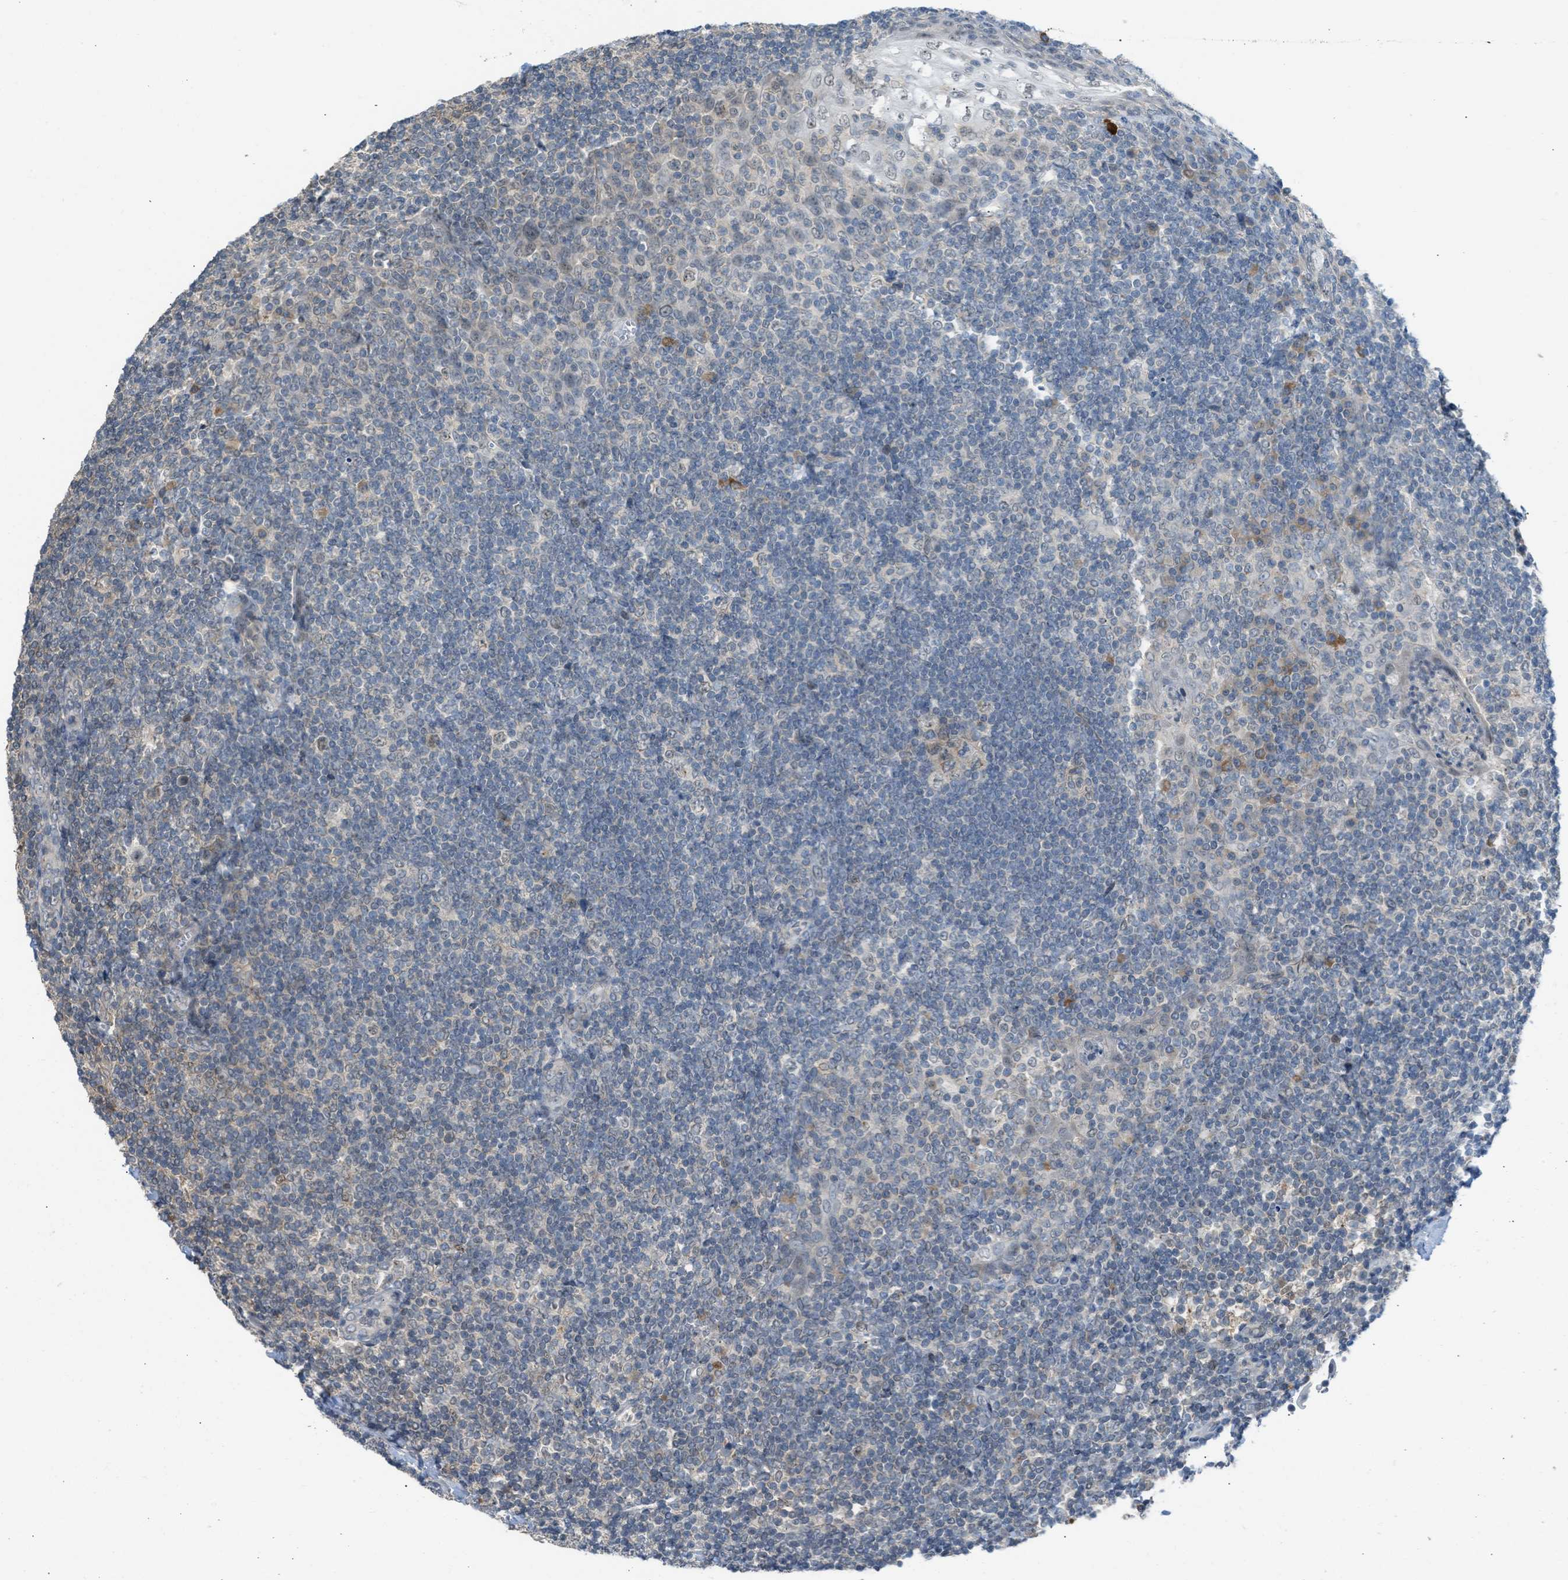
{"staining": {"intensity": "weak", "quantity": ">75%", "location": "cytoplasmic/membranous,nuclear"}, "tissue": "tonsil", "cell_type": "Germinal center cells", "image_type": "normal", "snomed": [{"axis": "morphology", "description": "Normal tissue, NOS"}, {"axis": "topography", "description": "Tonsil"}], "caption": "Tonsil stained with DAB immunohistochemistry reveals low levels of weak cytoplasmic/membranous,nuclear staining in approximately >75% of germinal center cells.", "gene": "TTBK2", "patient": {"sex": "male", "age": 37}}